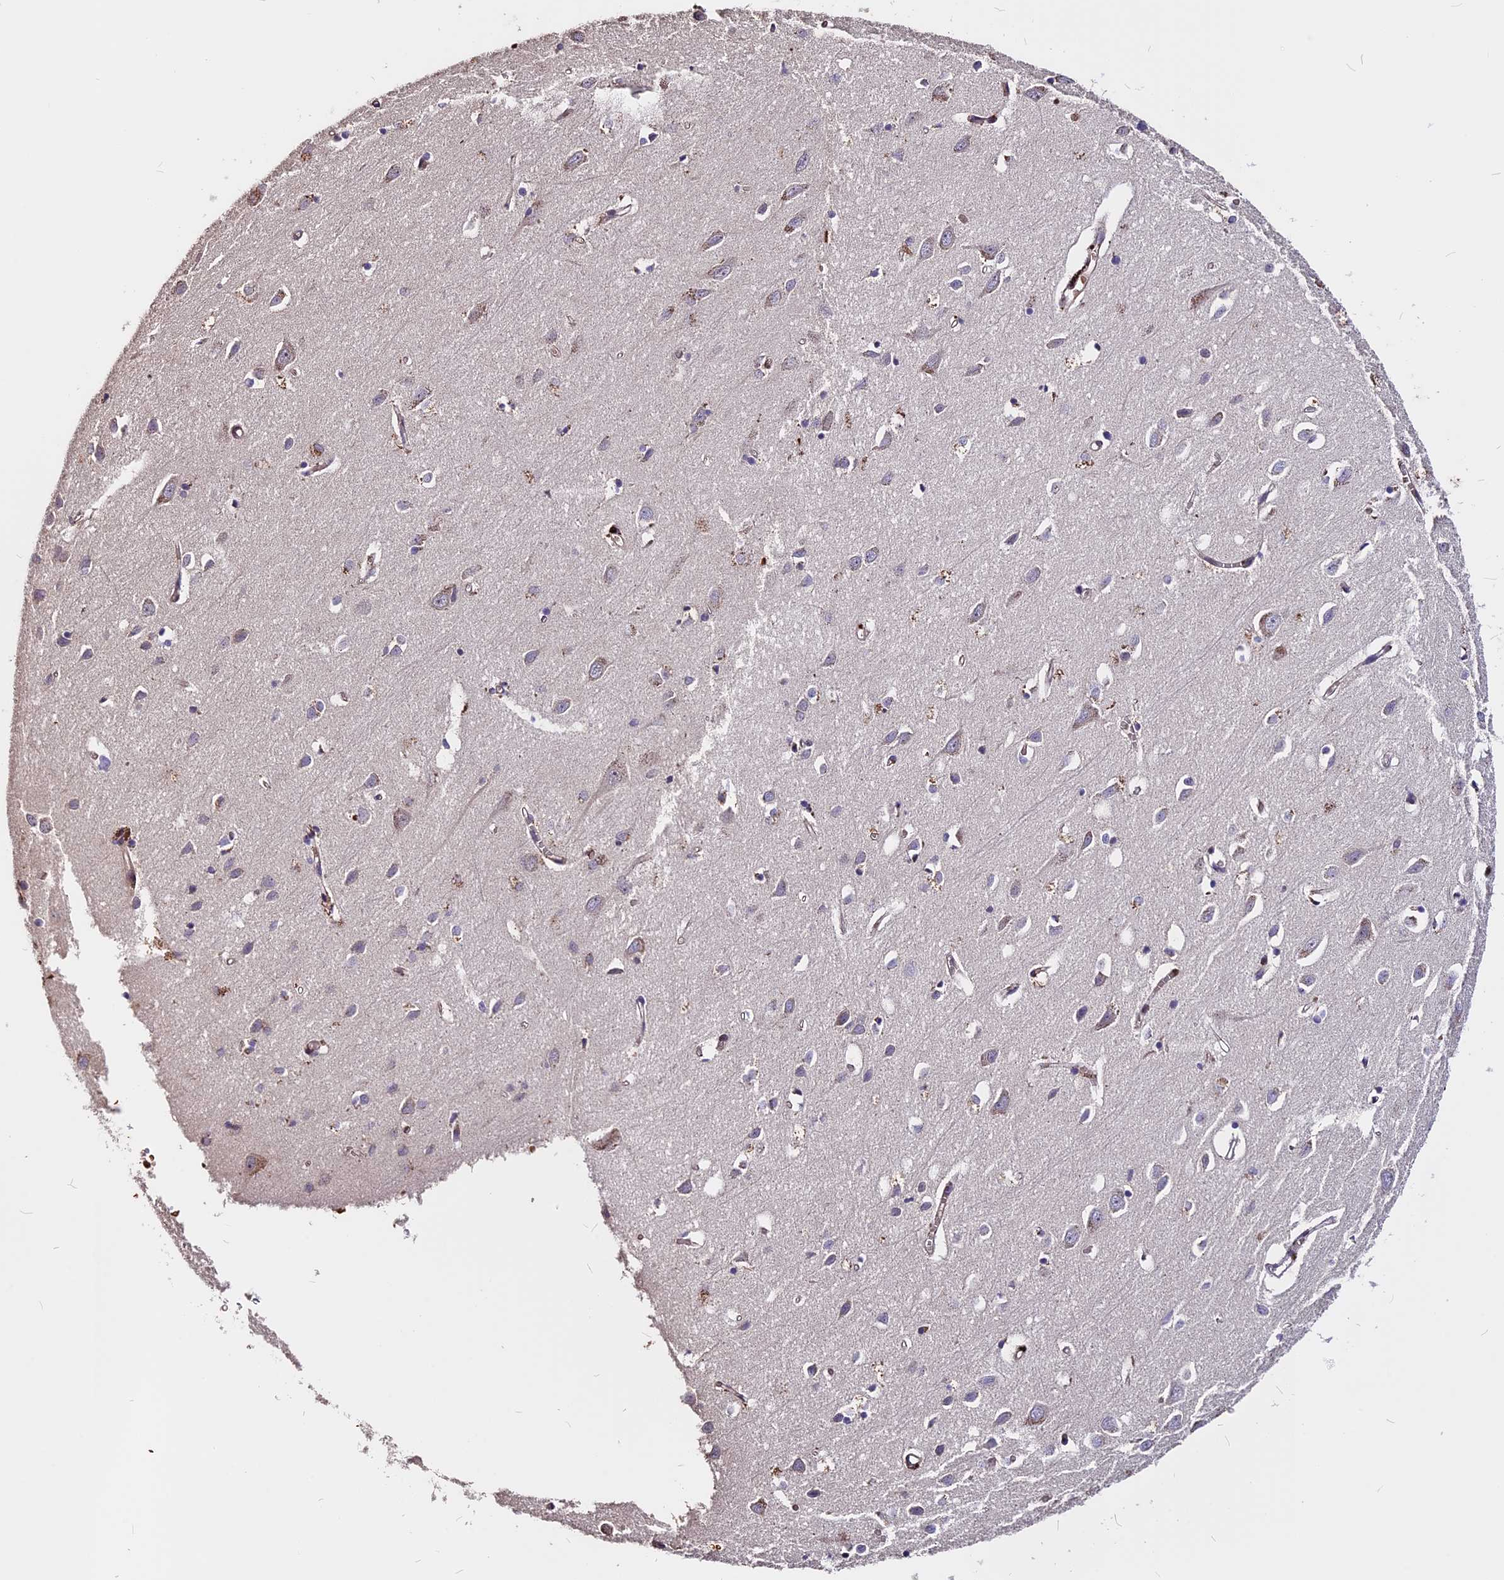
{"staining": {"intensity": "moderate", "quantity": ">75%", "location": "cytoplasmic/membranous"}, "tissue": "cerebral cortex", "cell_type": "Endothelial cells", "image_type": "normal", "snomed": [{"axis": "morphology", "description": "Normal tissue, NOS"}, {"axis": "topography", "description": "Cerebral cortex"}], "caption": "An immunohistochemistry (IHC) histopathology image of normal tissue is shown. Protein staining in brown highlights moderate cytoplasmic/membranous positivity in cerebral cortex within endothelial cells.", "gene": "ZC3H10", "patient": {"sex": "female", "age": 64}}